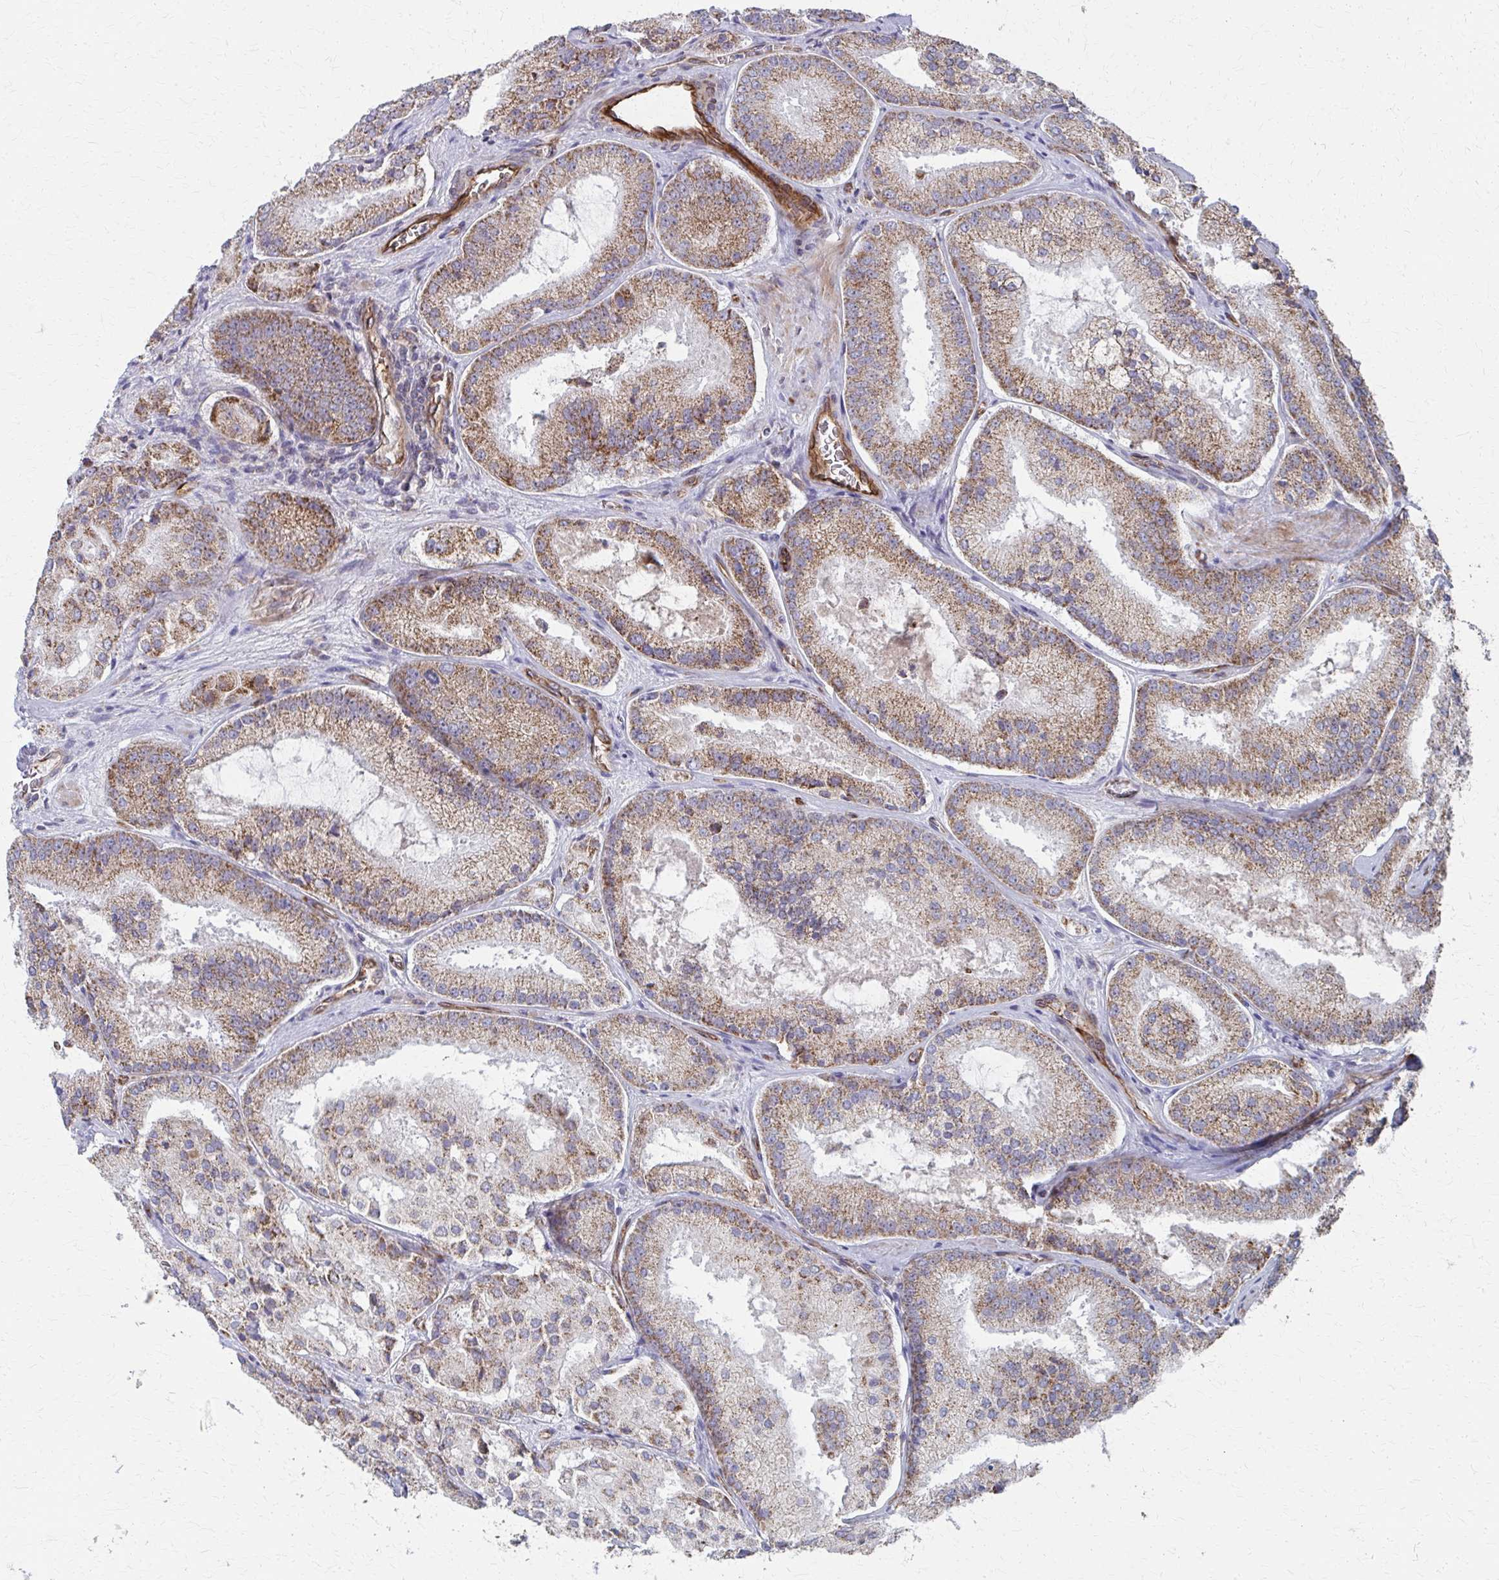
{"staining": {"intensity": "moderate", "quantity": ">75%", "location": "cytoplasmic/membranous"}, "tissue": "prostate cancer", "cell_type": "Tumor cells", "image_type": "cancer", "snomed": [{"axis": "morphology", "description": "Adenocarcinoma, High grade"}, {"axis": "topography", "description": "Prostate"}], "caption": "Human prostate cancer stained with a brown dye shows moderate cytoplasmic/membranous positive positivity in approximately >75% of tumor cells.", "gene": "FAHD1", "patient": {"sex": "male", "age": 73}}